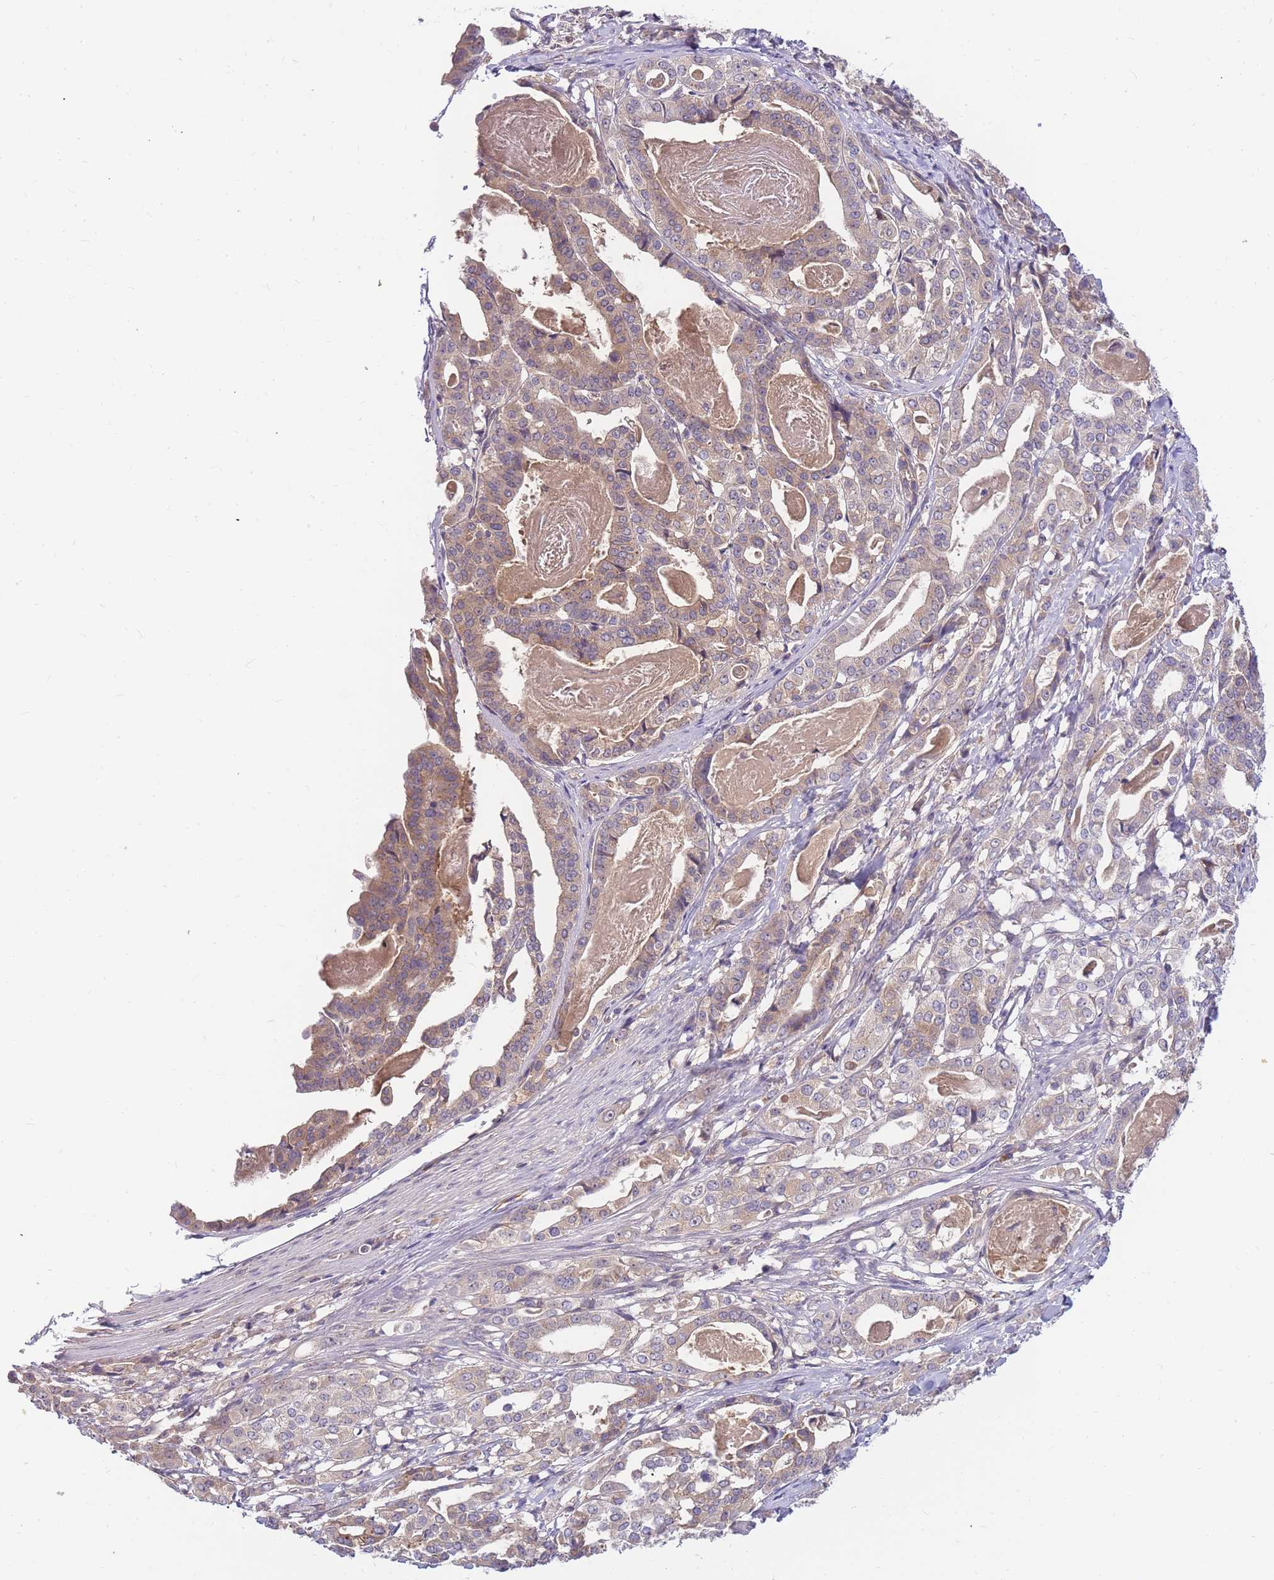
{"staining": {"intensity": "weak", "quantity": "25%-75%", "location": "cytoplasmic/membranous"}, "tissue": "stomach cancer", "cell_type": "Tumor cells", "image_type": "cancer", "snomed": [{"axis": "morphology", "description": "Adenocarcinoma, NOS"}, {"axis": "topography", "description": "Stomach"}], "caption": "Immunohistochemistry (IHC) image of neoplastic tissue: human stomach adenocarcinoma stained using immunohistochemistry demonstrates low levels of weak protein expression localized specifically in the cytoplasmic/membranous of tumor cells, appearing as a cytoplasmic/membranous brown color.", "gene": "ZNF577", "patient": {"sex": "male", "age": 48}}